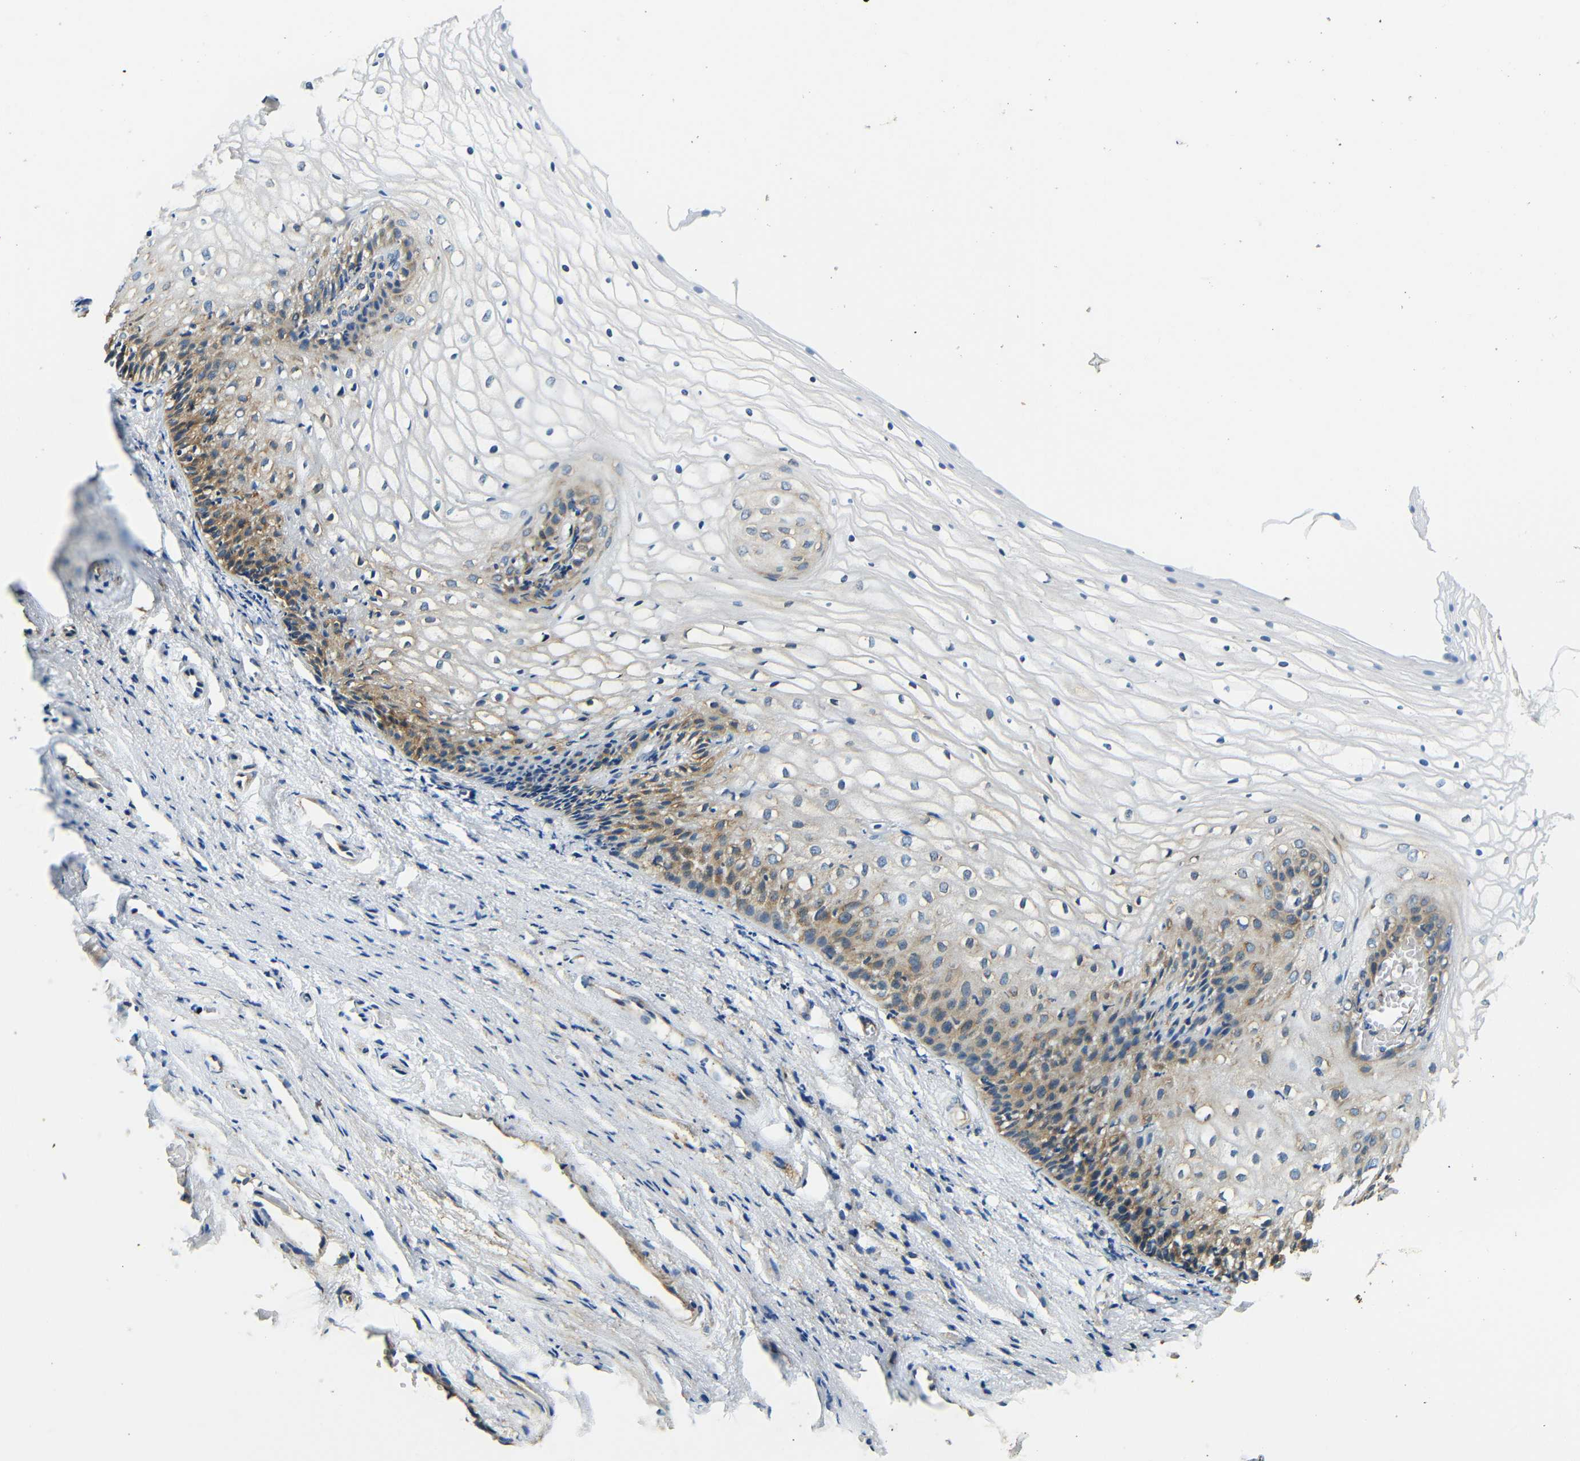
{"staining": {"intensity": "moderate", "quantity": "<25%", "location": "cytoplasmic/membranous"}, "tissue": "vagina", "cell_type": "Squamous epithelial cells", "image_type": "normal", "snomed": [{"axis": "morphology", "description": "Normal tissue, NOS"}, {"axis": "topography", "description": "Vagina"}], "caption": "Vagina stained for a protein displays moderate cytoplasmic/membranous positivity in squamous epithelial cells.", "gene": "VAPB", "patient": {"sex": "female", "age": 34}}